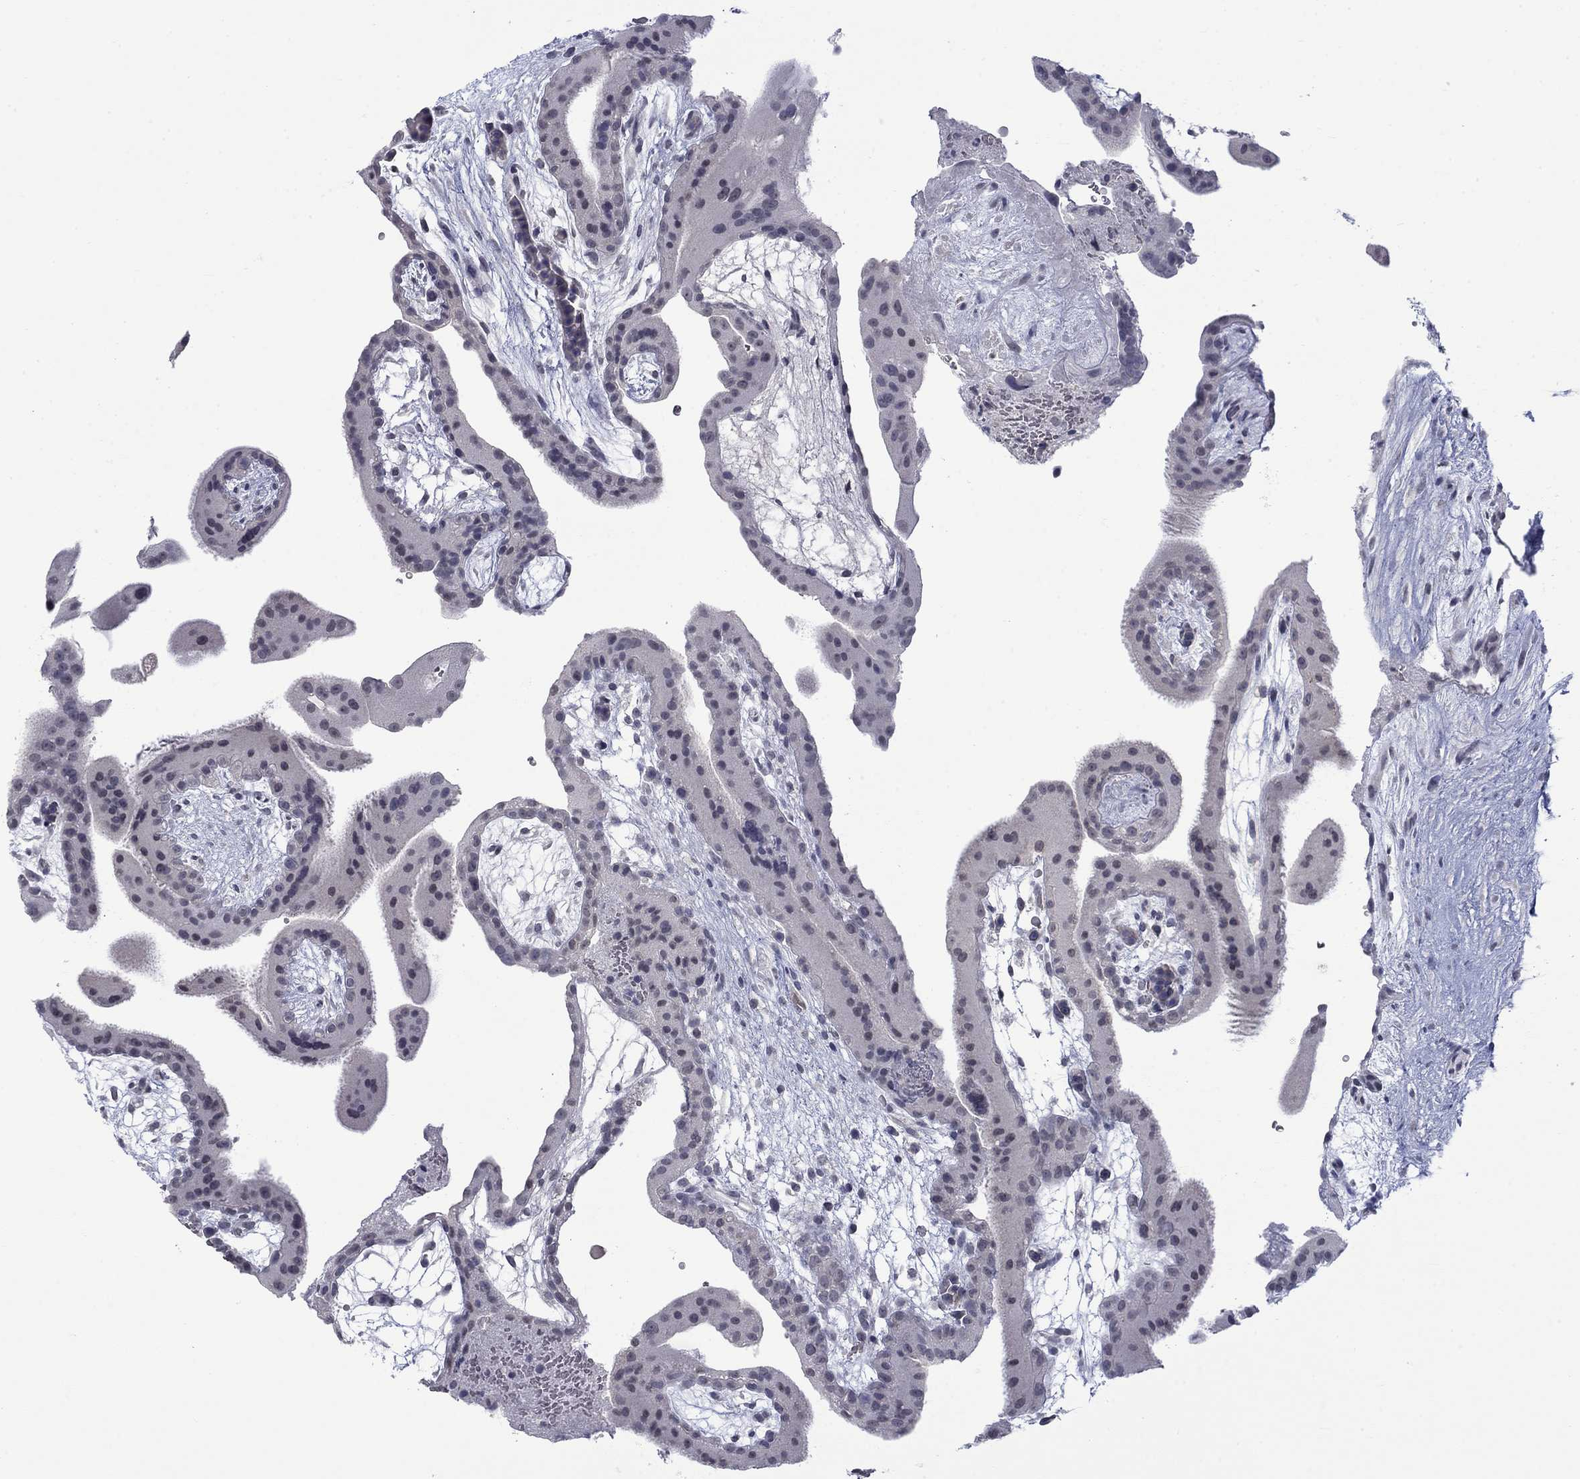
{"staining": {"intensity": "negative", "quantity": "none", "location": "none"}, "tissue": "placenta", "cell_type": "Decidual cells", "image_type": "normal", "snomed": [{"axis": "morphology", "description": "Normal tissue, NOS"}, {"axis": "topography", "description": "Placenta"}], "caption": "Histopathology image shows no significant protein expression in decidual cells of normal placenta.", "gene": "NSMF", "patient": {"sex": "female", "age": 19}}